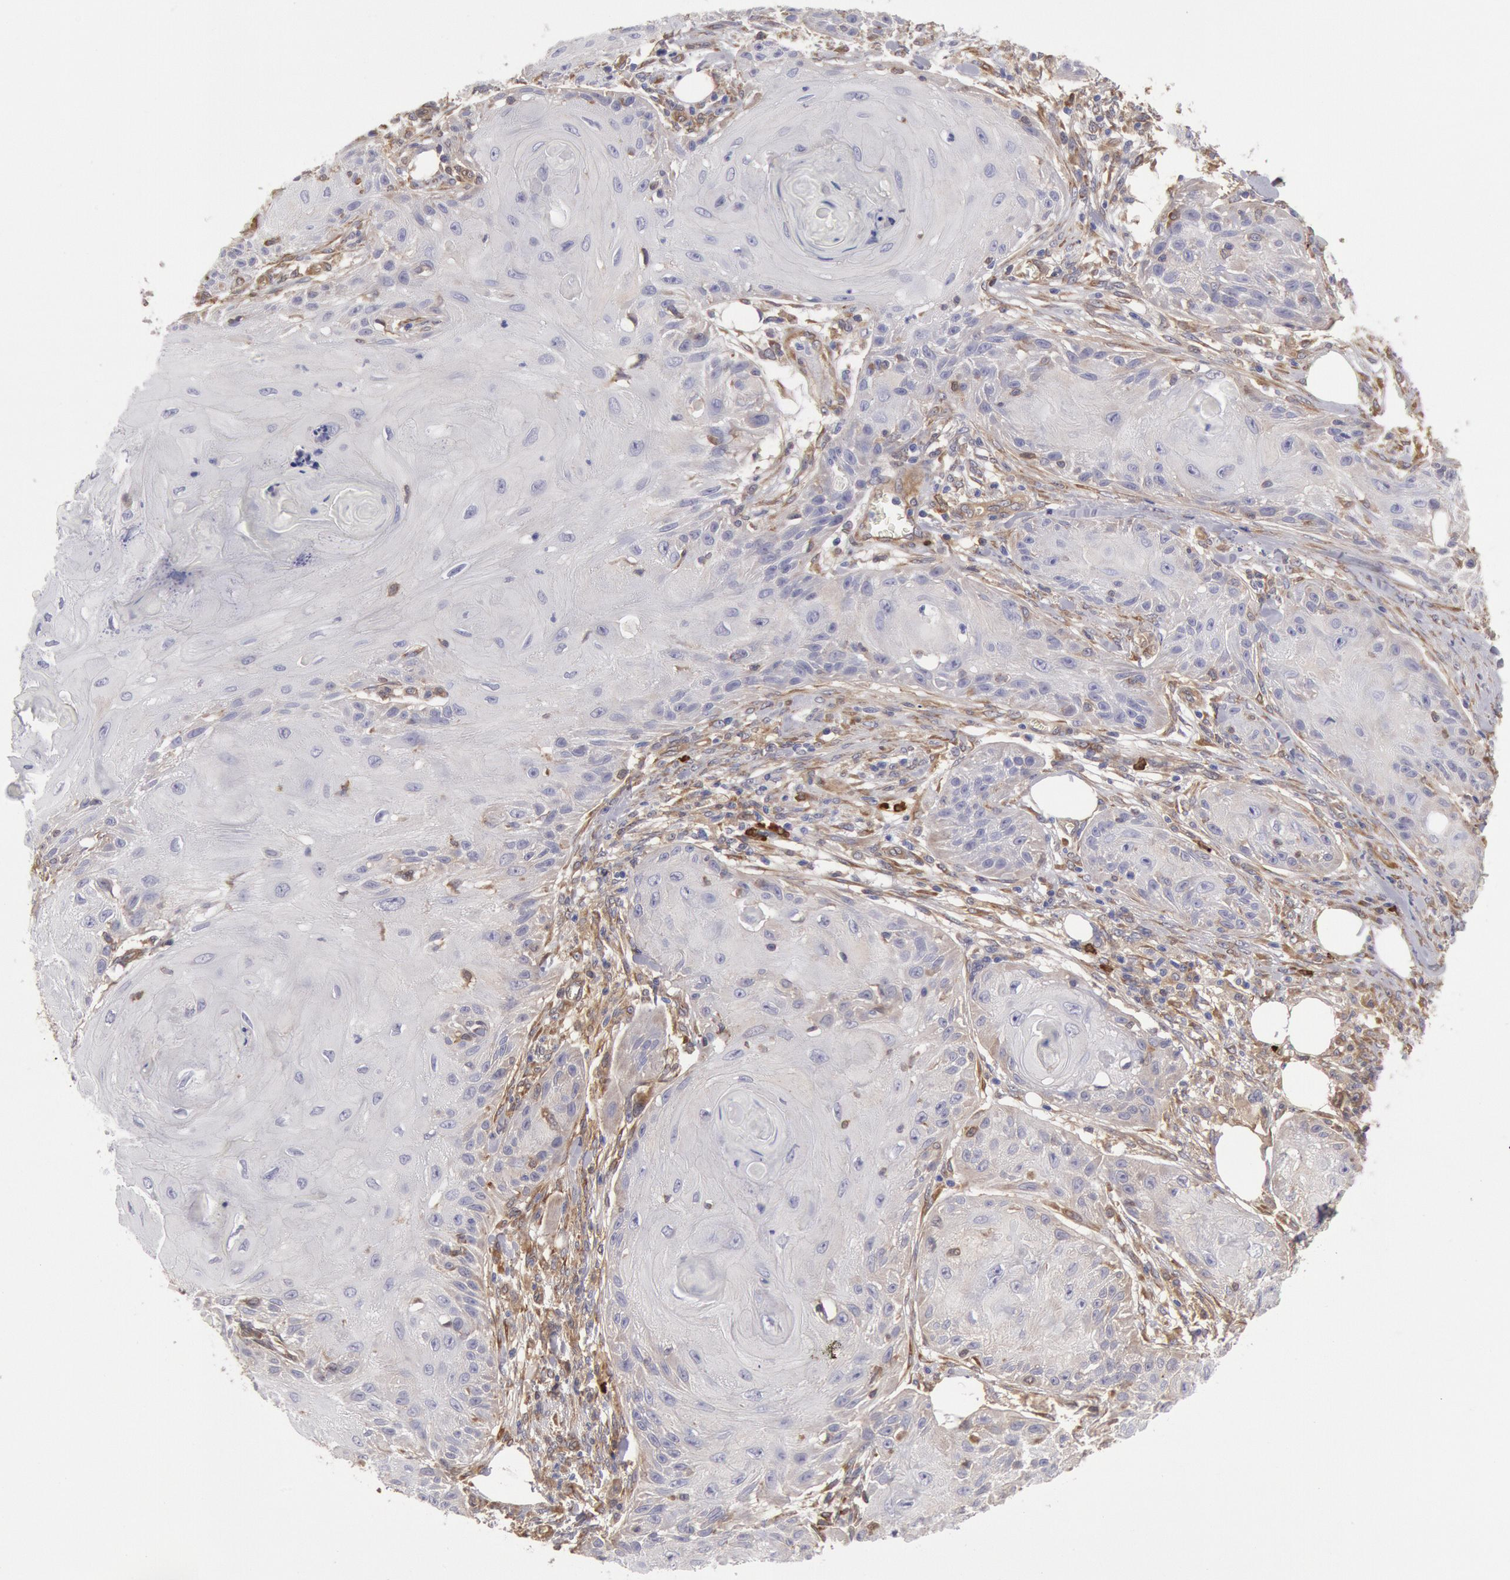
{"staining": {"intensity": "negative", "quantity": "none", "location": "none"}, "tissue": "skin cancer", "cell_type": "Tumor cells", "image_type": "cancer", "snomed": [{"axis": "morphology", "description": "Squamous cell carcinoma, NOS"}, {"axis": "topography", "description": "Skin"}], "caption": "The image reveals no significant staining in tumor cells of skin cancer (squamous cell carcinoma). (Stains: DAB IHC with hematoxylin counter stain, Microscopy: brightfield microscopy at high magnification).", "gene": "CCDC50", "patient": {"sex": "female", "age": 88}}